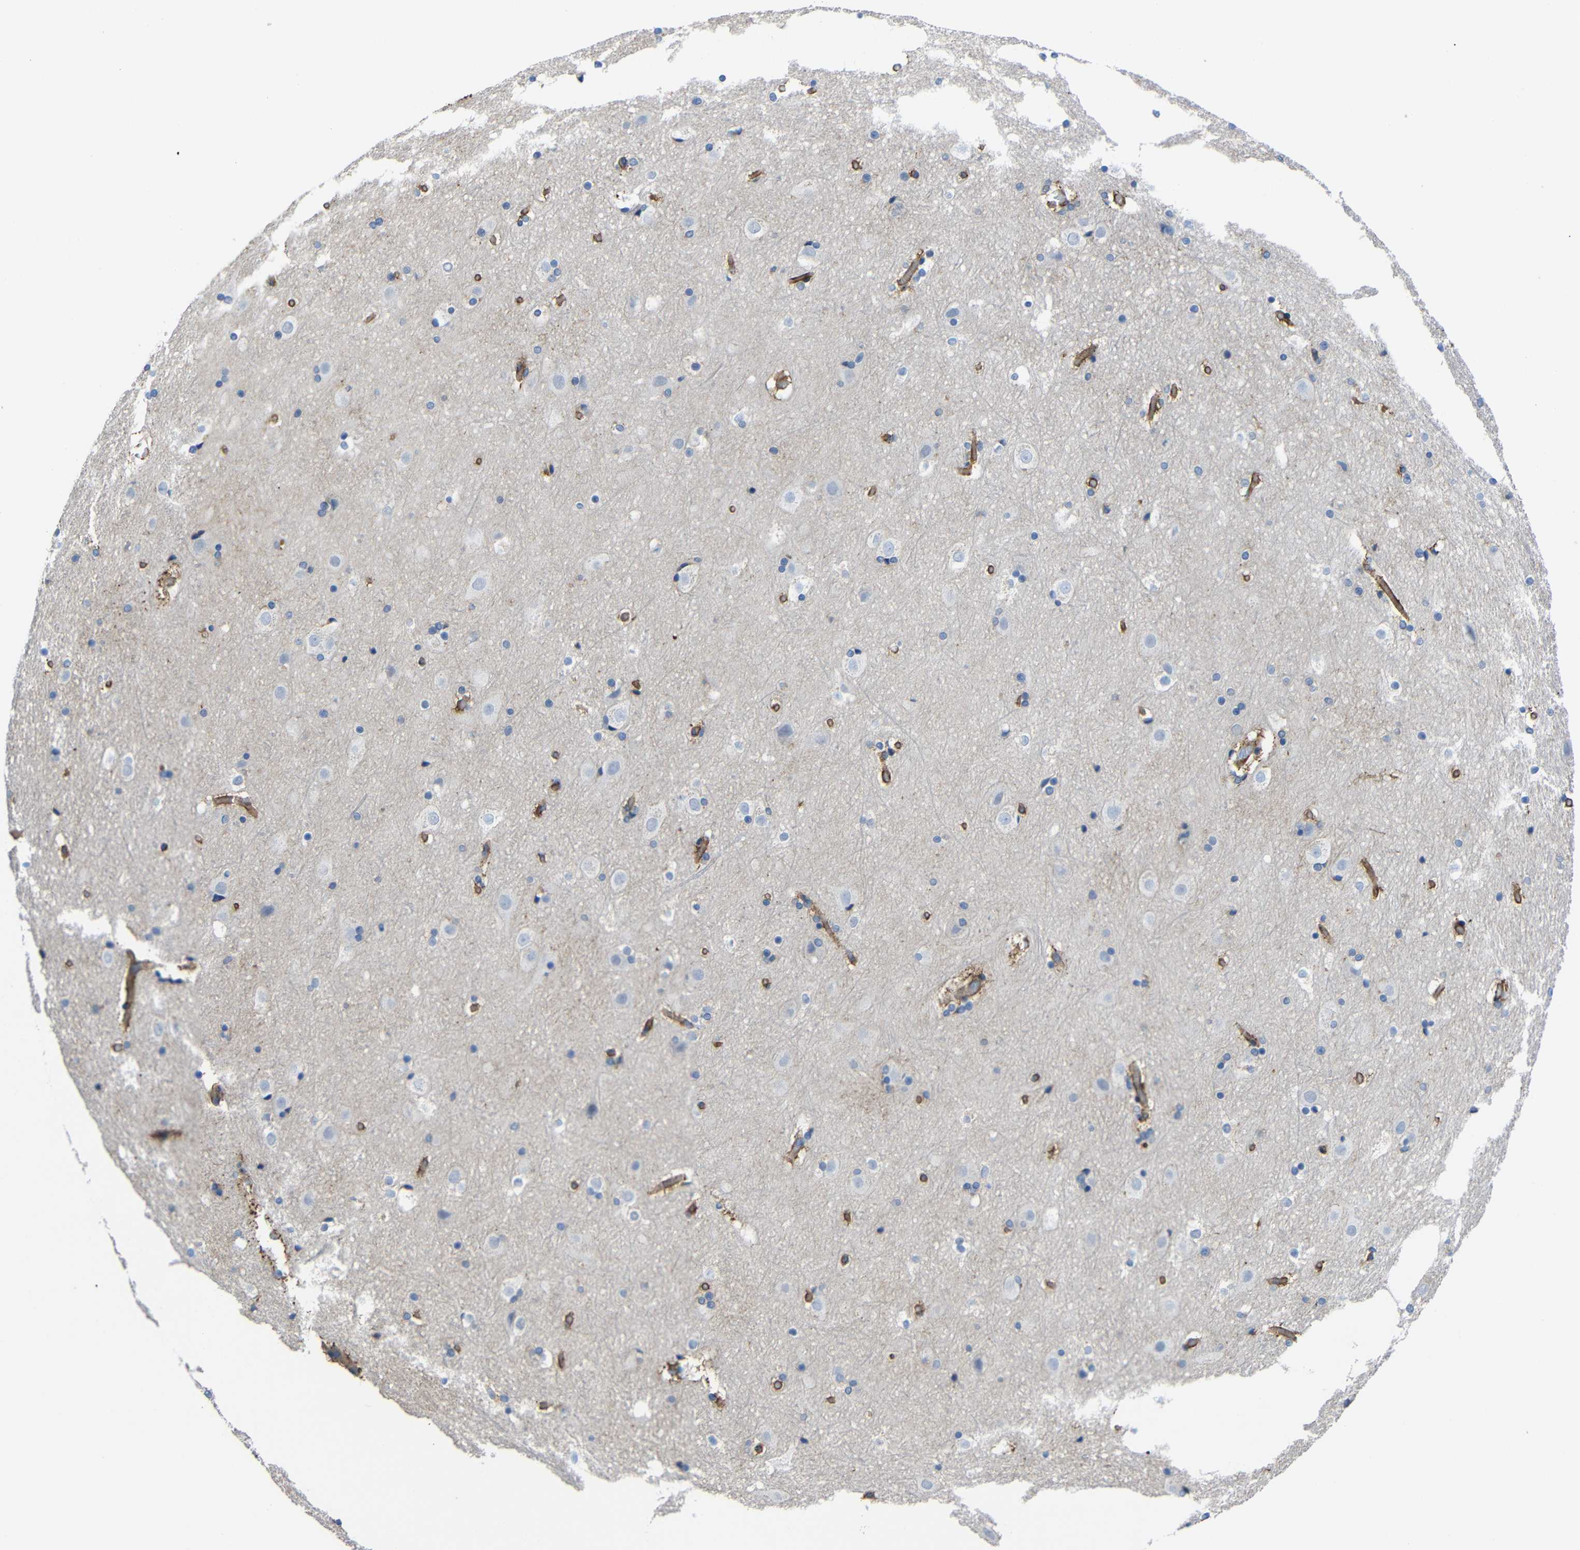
{"staining": {"intensity": "moderate", "quantity": ">75%", "location": "cytoplasmic/membranous"}, "tissue": "cerebral cortex", "cell_type": "Endothelial cells", "image_type": "normal", "snomed": [{"axis": "morphology", "description": "Normal tissue, NOS"}, {"axis": "topography", "description": "Cerebral cortex"}], "caption": "Approximately >75% of endothelial cells in unremarkable cerebral cortex reveal moderate cytoplasmic/membranous protein positivity as visualized by brown immunohistochemical staining.", "gene": "SYPL1", "patient": {"sex": "male", "age": 57}}